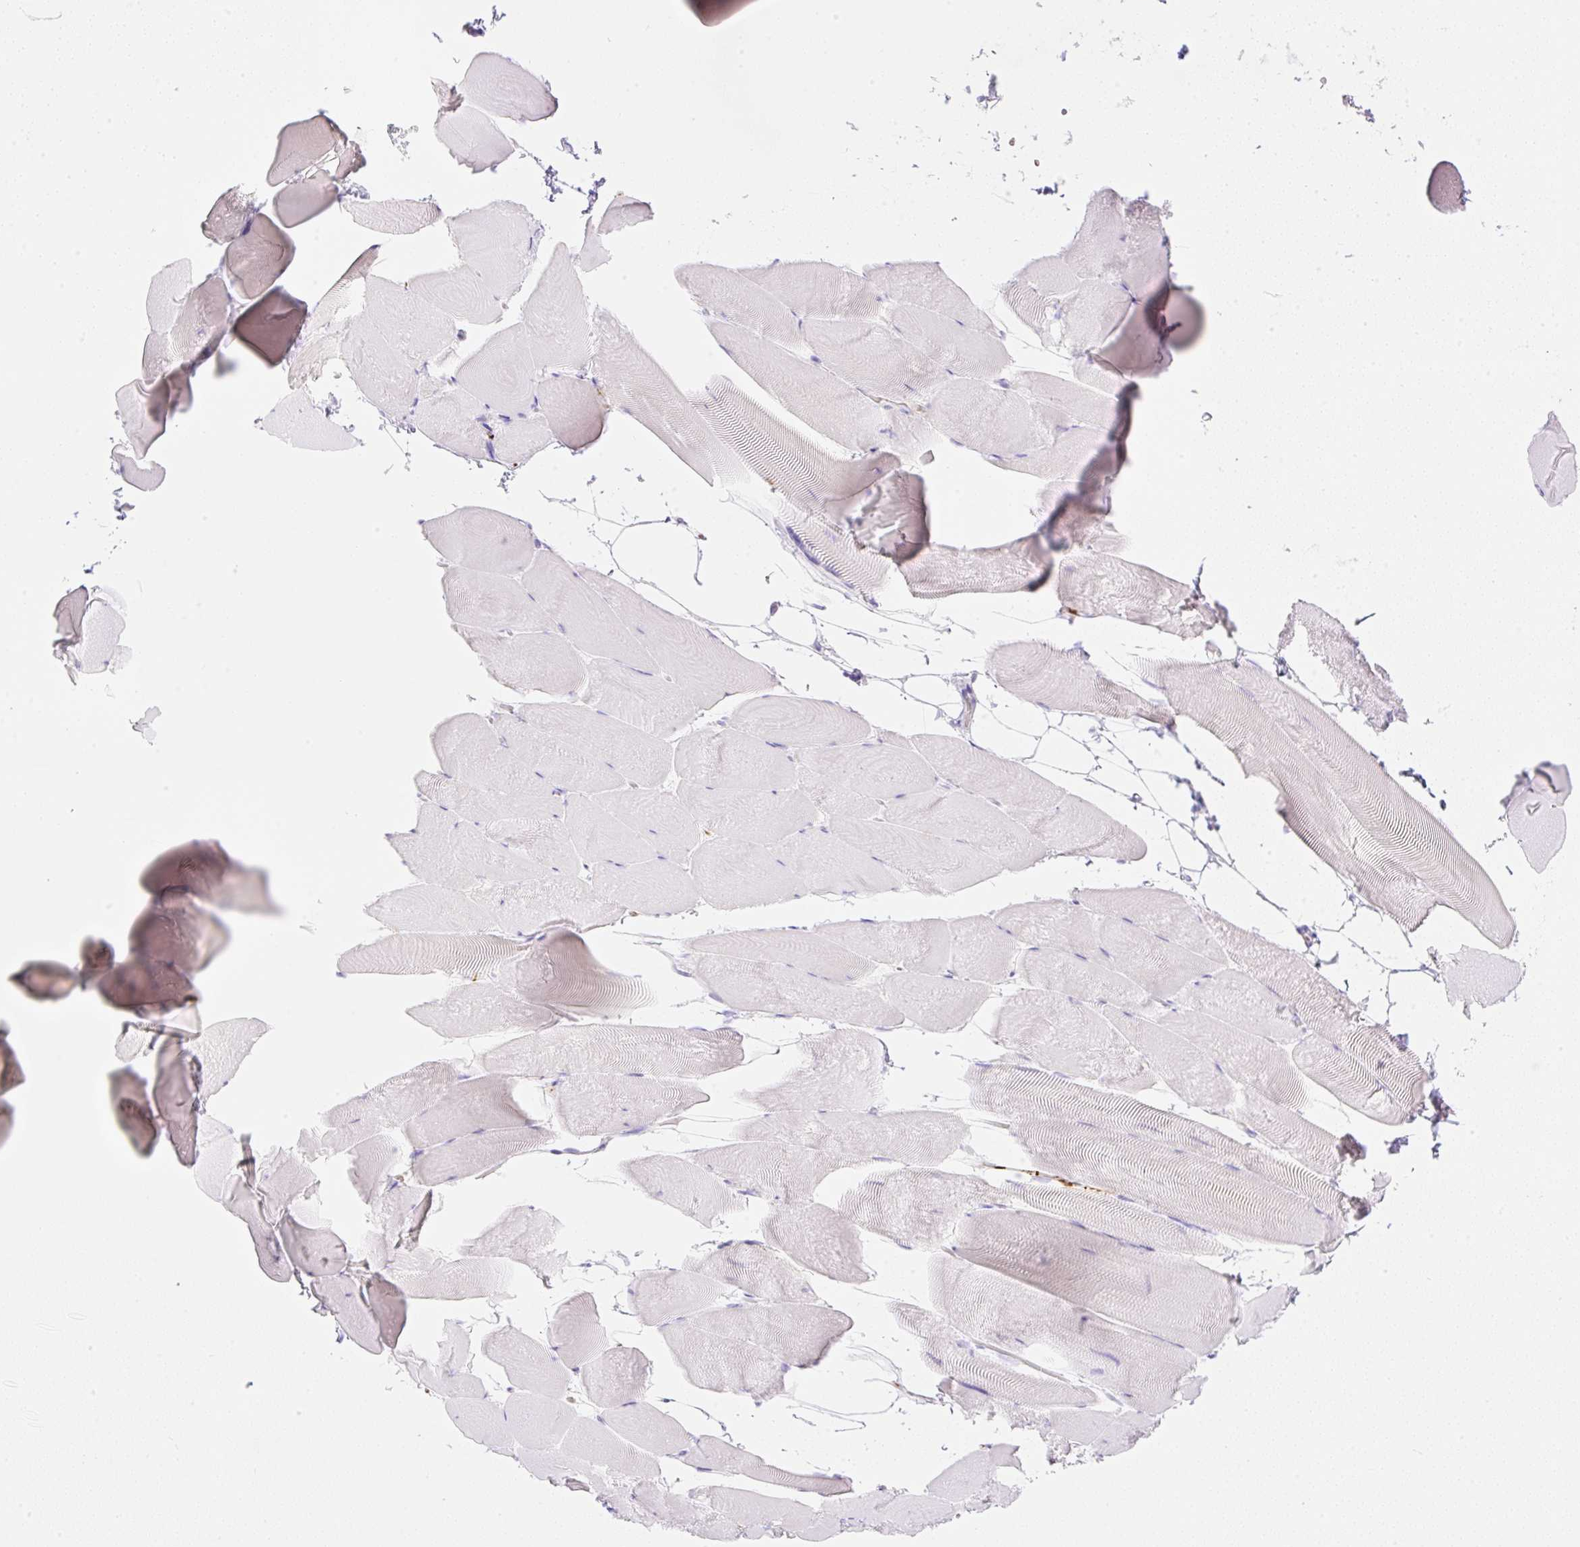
{"staining": {"intensity": "negative", "quantity": "none", "location": "none"}, "tissue": "skeletal muscle", "cell_type": "Myocytes", "image_type": "normal", "snomed": [{"axis": "morphology", "description": "Normal tissue, NOS"}, {"axis": "topography", "description": "Skeletal muscle"}], "caption": "Immunohistochemistry photomicrograph of normal human skeletal muscle stained for a protein (brown), which displays no expression in myocytes.", "gene": "CDX1", "patient": {"sex": "female", "age": 64}}